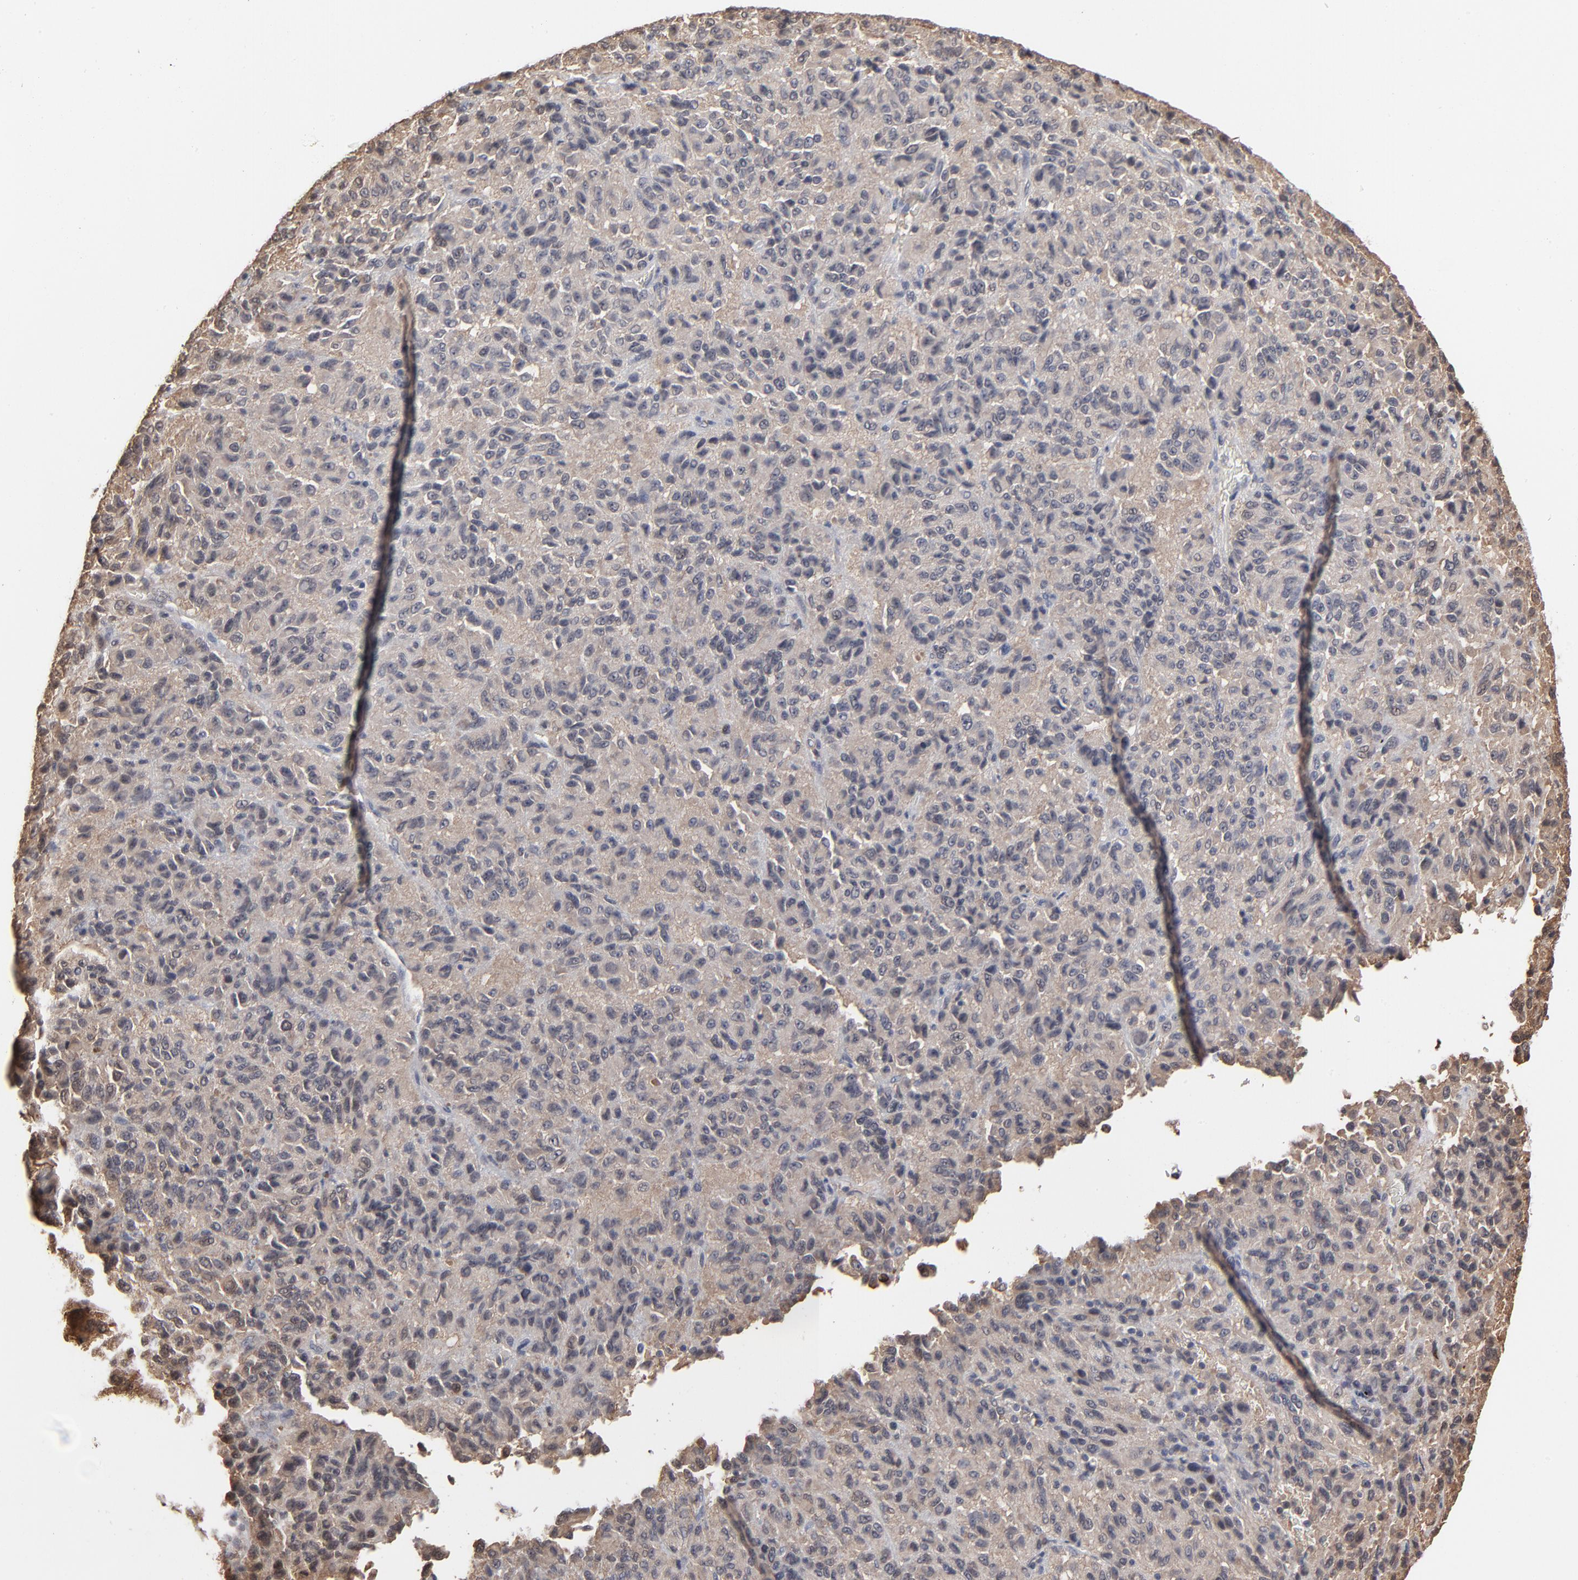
{"staining": {"intensity": "weak", "quantity": ">75%", "location": "cytoplasmic/membranous"}, "tissue": "melanoma", "cell_type": "Tumor cells", "image_type": "cancer", "snomed": [{"axis": "morphology", "description": "Malignant melanoma, Metastatic site"}, {"axis": "topography", "description": "Lung"}], "caption": "DAB (3,3'-diaminobenzidine) immunohistochemical staining of human melanoma displays weak cytoplasmic/membranous protein positivity in approximately >75% of tumor cells.", "gene": "MAP2K1", "patient": {"sex": "male", "age": 64}}